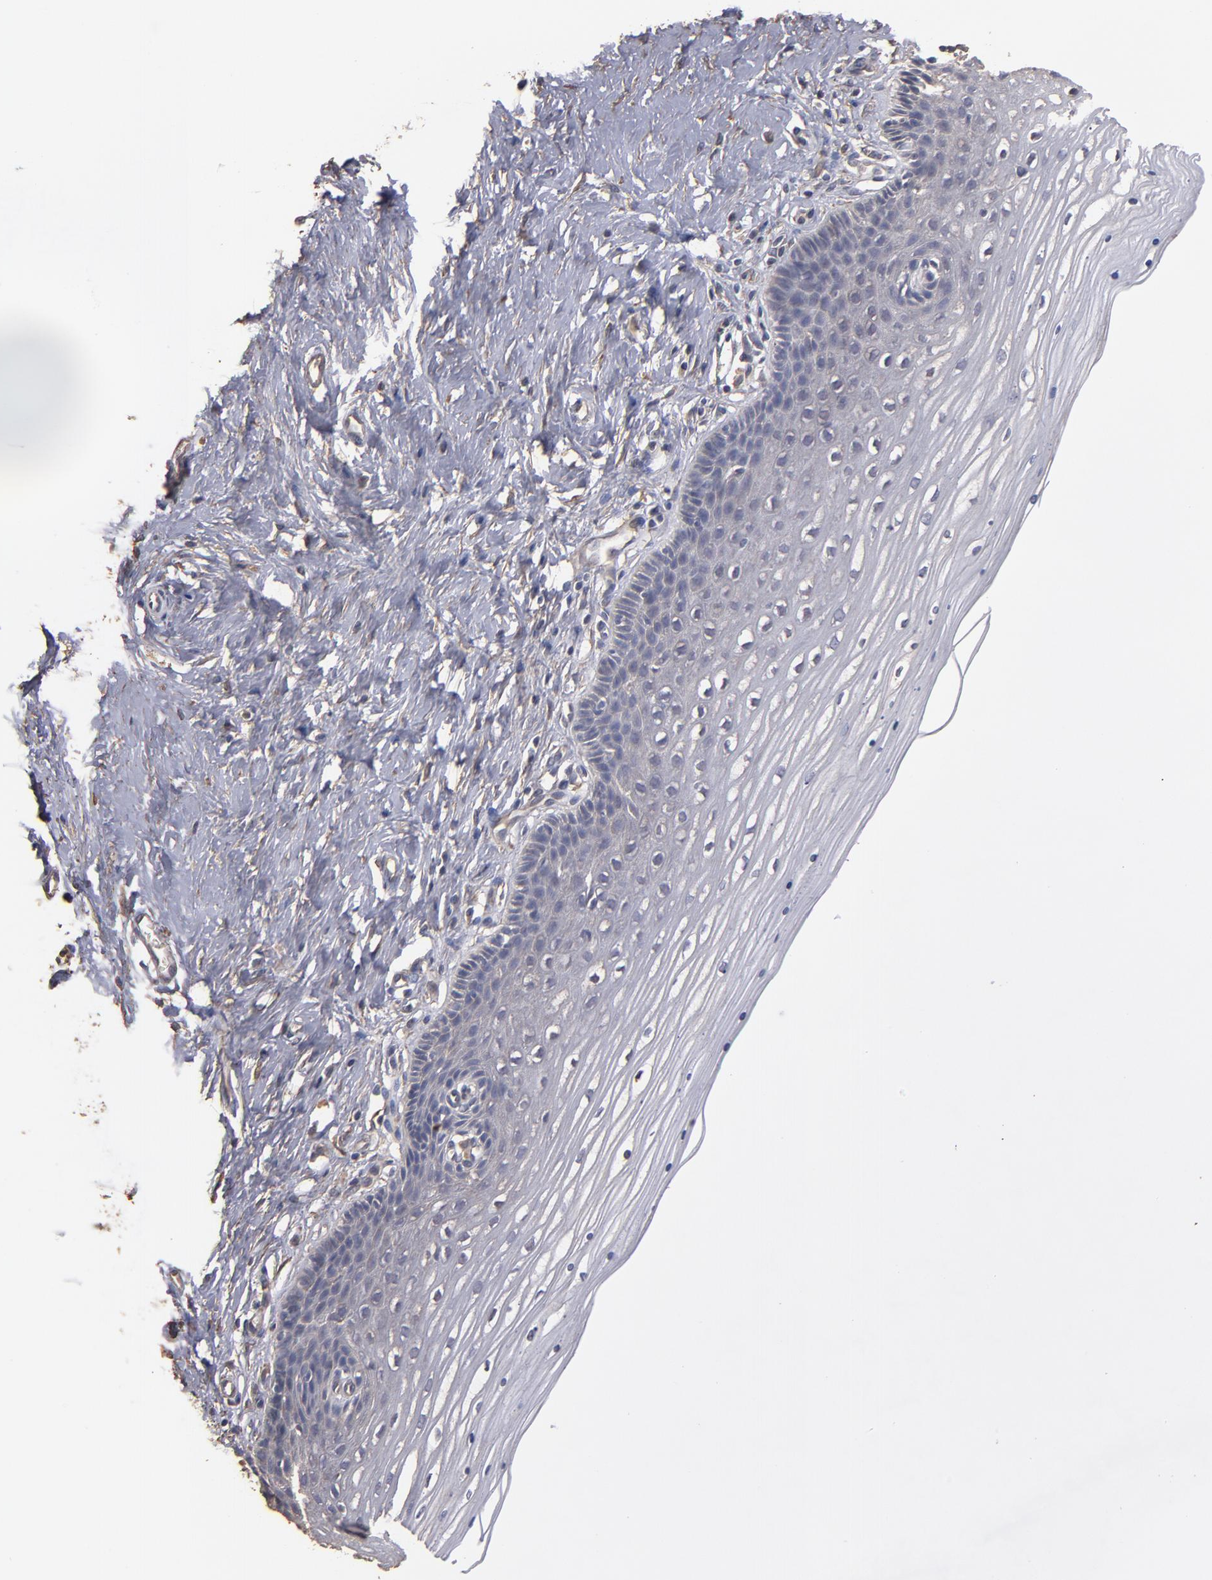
{"staining": {"intensity": "weak", "quantity": ">75%", "location": "cytoplasmic/membranous"}, "tissue": "cervix", "cell_type": "Glandular cells", "image_type": "normal", "snomed": [{"axis": "morphology", "description": "Normal tissue, NOS"}, {"axis": "topography", "description": "Cervix"}], "caption": "Protein staining of benign cervix exhibits weak cytoplasmic/membranous positivity in about >75% of glandular cells. Using DAB (brown) and hematoxylin (blue) stains, captured at high magnification using brightfield microscopy.", "gene": "DMD", "patient": {"sex": "female", "age": 39}}